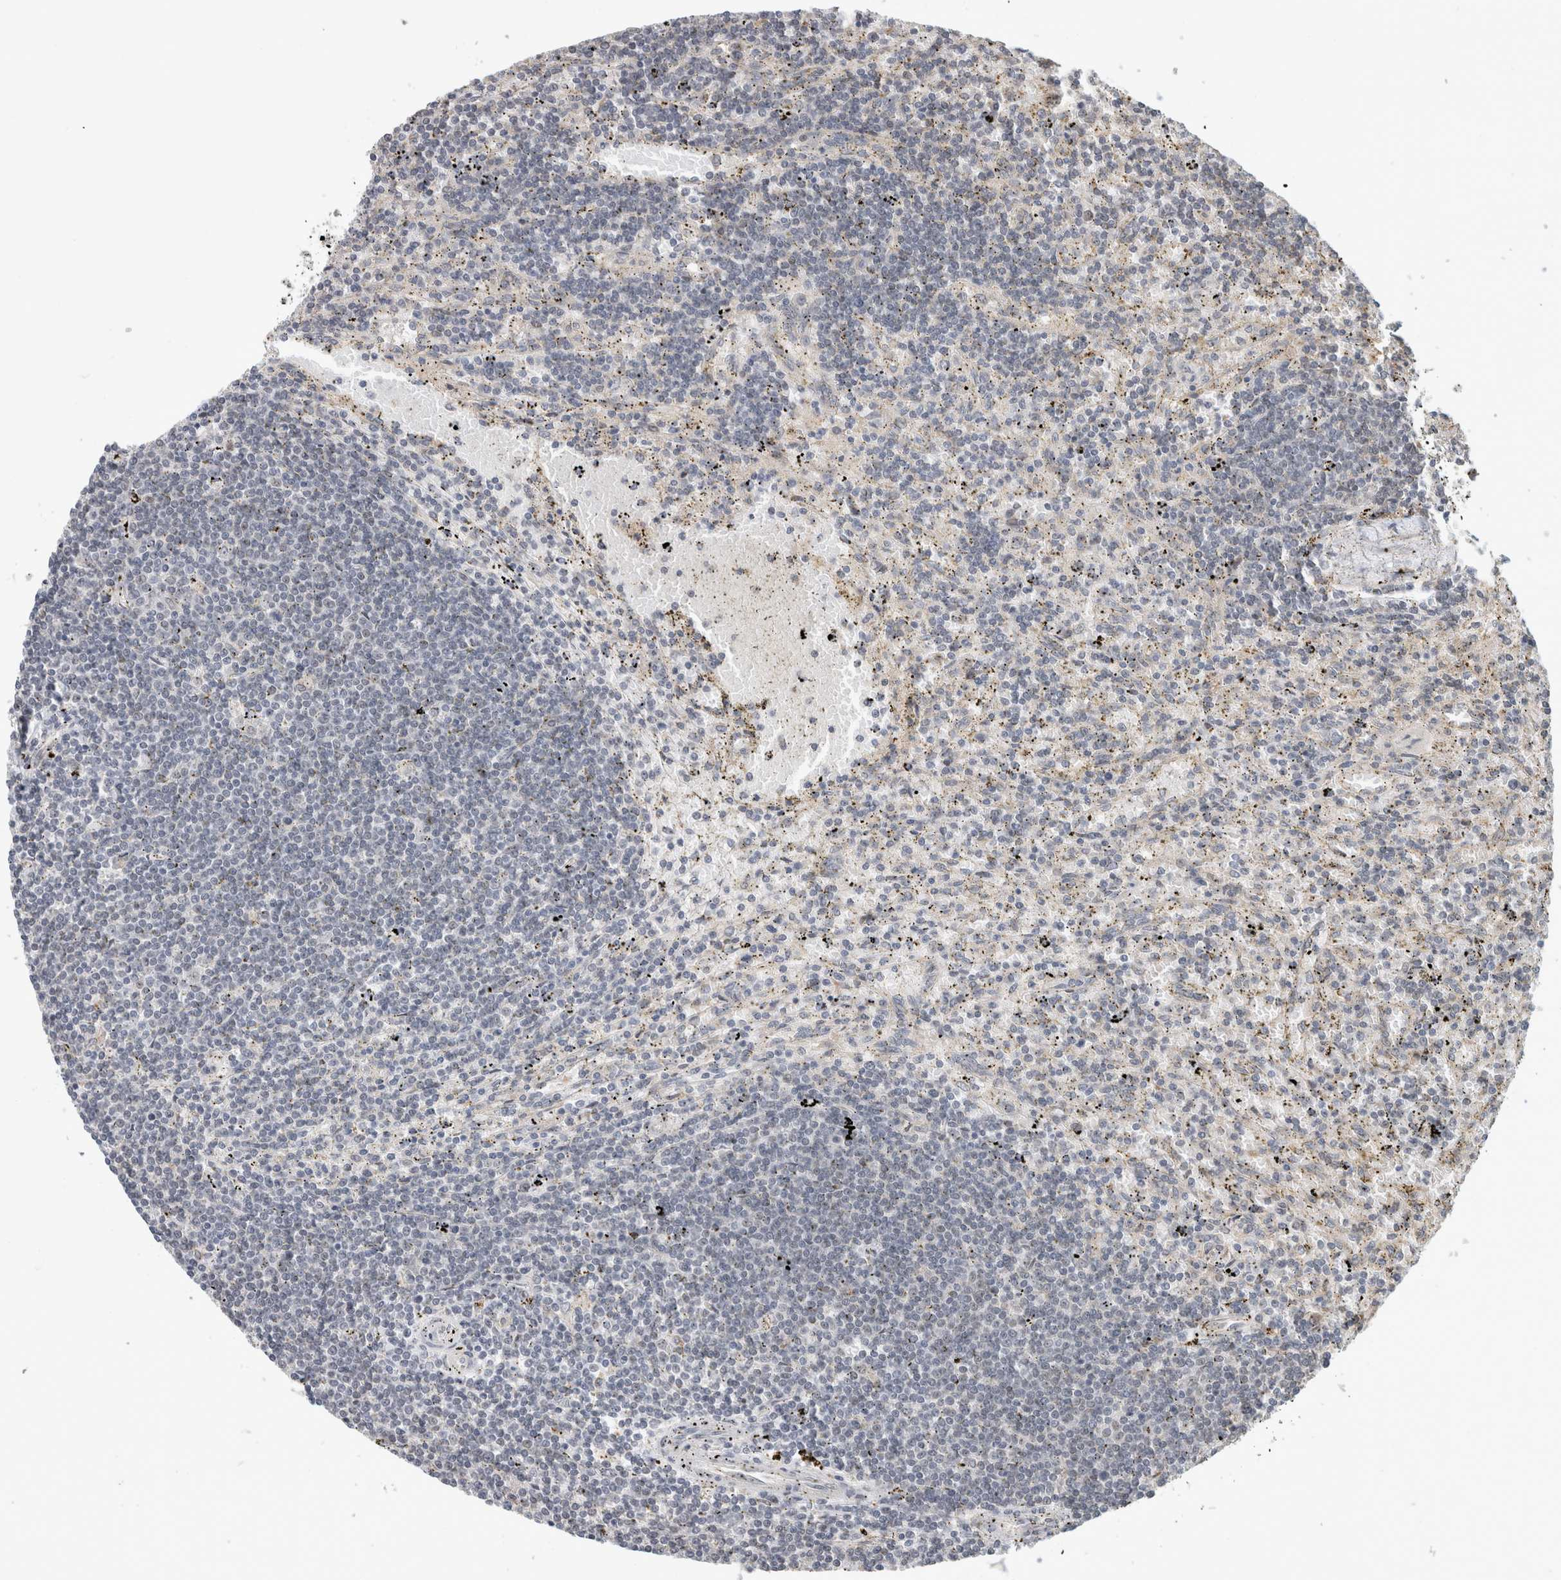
{"staining": {"intensity": "negative", "quantity": "none", "location": "none"}, "tissue": "lymphoma", "cell_type": "Tumor cells", "image_type": "cancer", "snomed": [{"axis": "morphology", "description": "Malignant lymphoma, non-Hodgkin's type, Low grade"}, {"axis": "topography", "description": "Spleen"}], "caption": "The image displays no significant expression in tumor cells of malignant lymphoma, non-Hodgkin's type (low-grade).", "gene": "NAB2", "patient": {"sex": "male", "age": 76}}